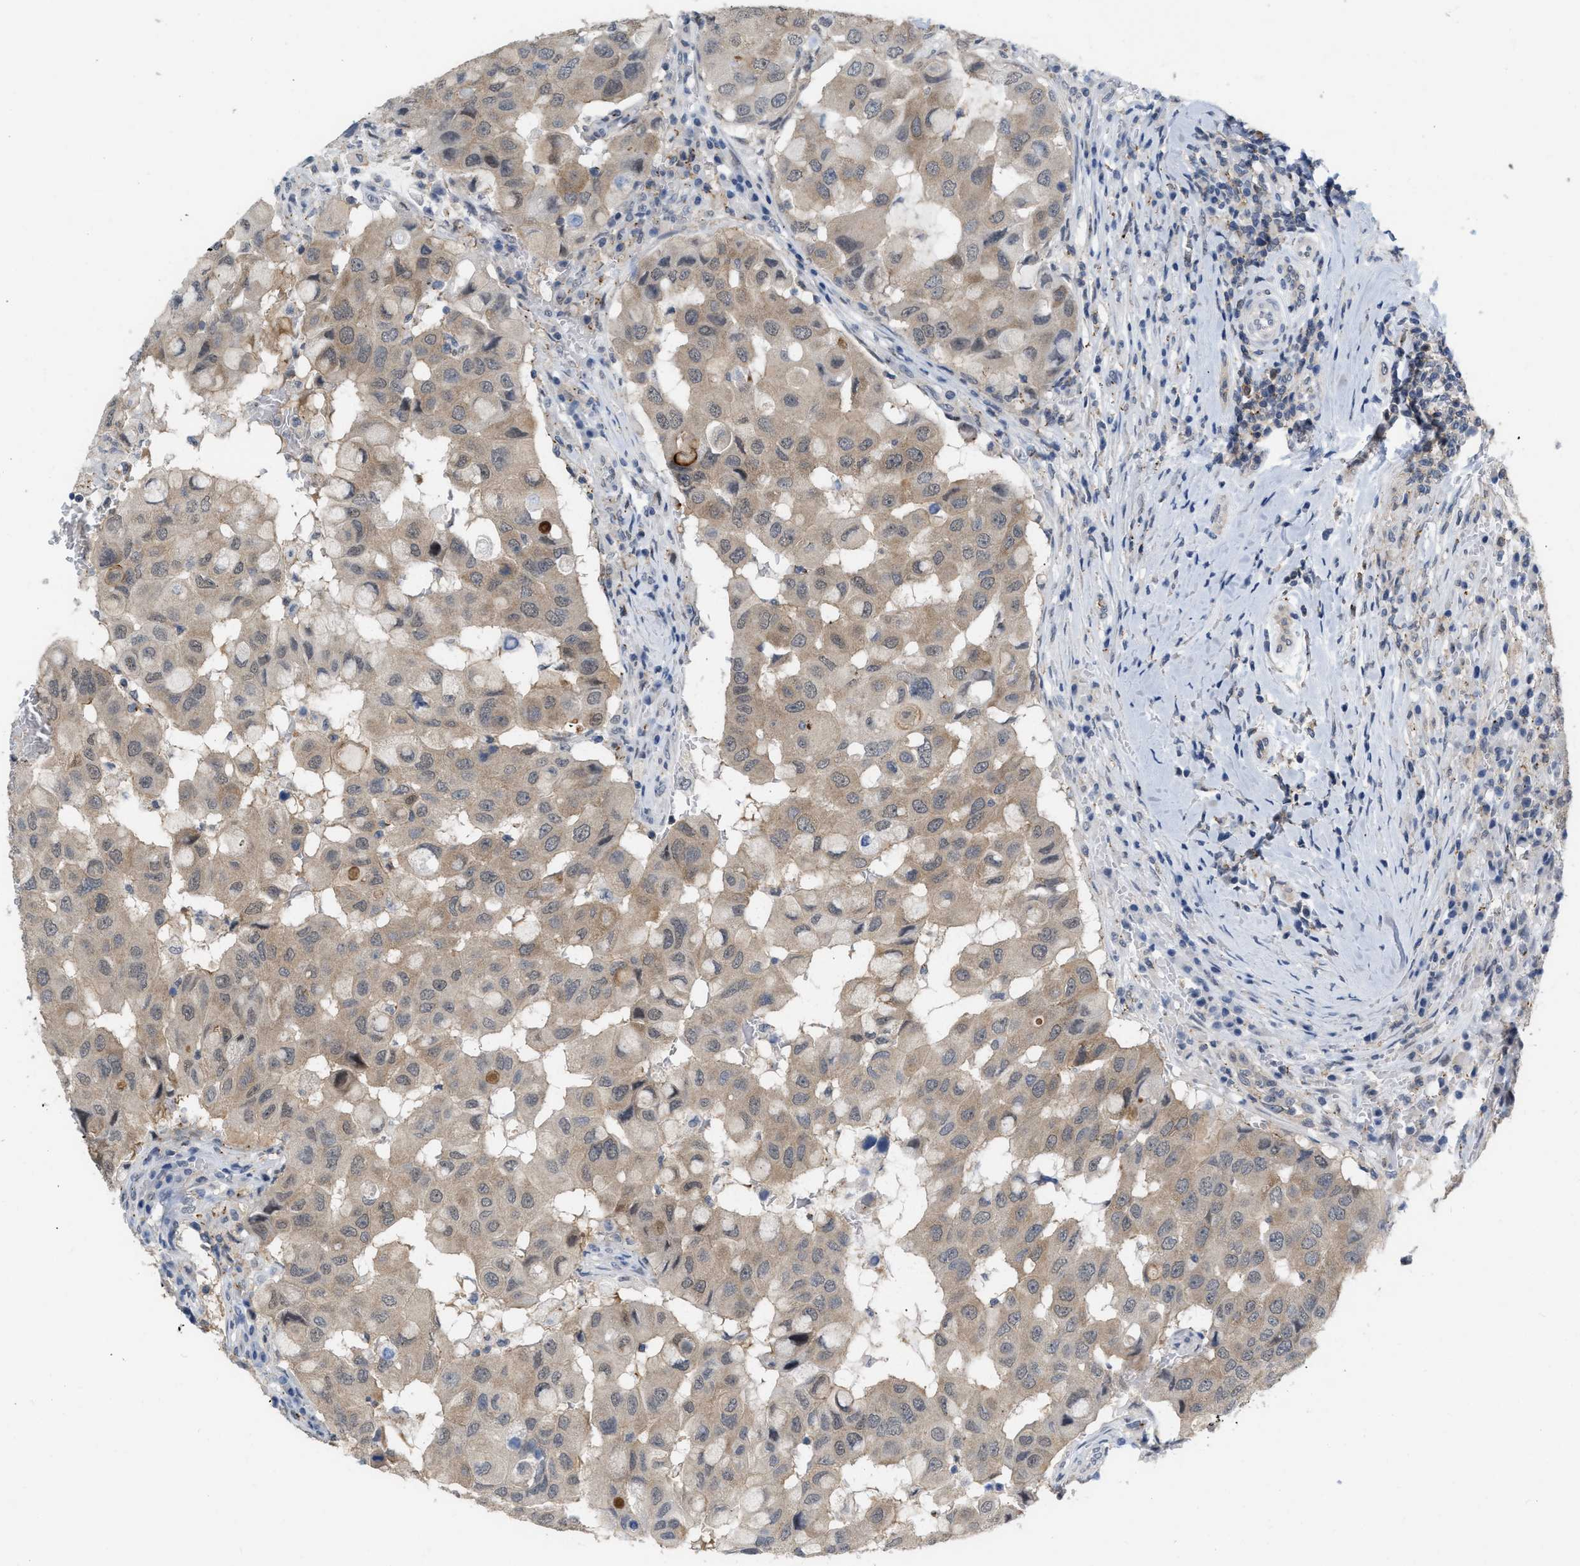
{"staining": {"intensity": "moderate", "quantity": ">75%", "location": "cytoplasmic/membranous"}, "tissue": "breast cancer", "cell_type": "Tumor cells", "image_type": "cancer", "snomed": [{"axis": "morphology", "description": "Duct carcinoma"}, {"axis": "topography", "description": "Breast"}], "caption": "Immunohistochemistry (IHC) staining of intraductal carcinoma (breast), which shows medium levels of moderate cytoplasmic/membranous staining in approximately >75% of tumor cells indicating moderate cytoplasmic/membranous protein staining. The staining was performed using DAB (brown) for protein detection and nuclei were counterstained in hematoxylin (blue).", "gene": "BAIAP2L1", "patient": {"sex": "female", "age": 27}}